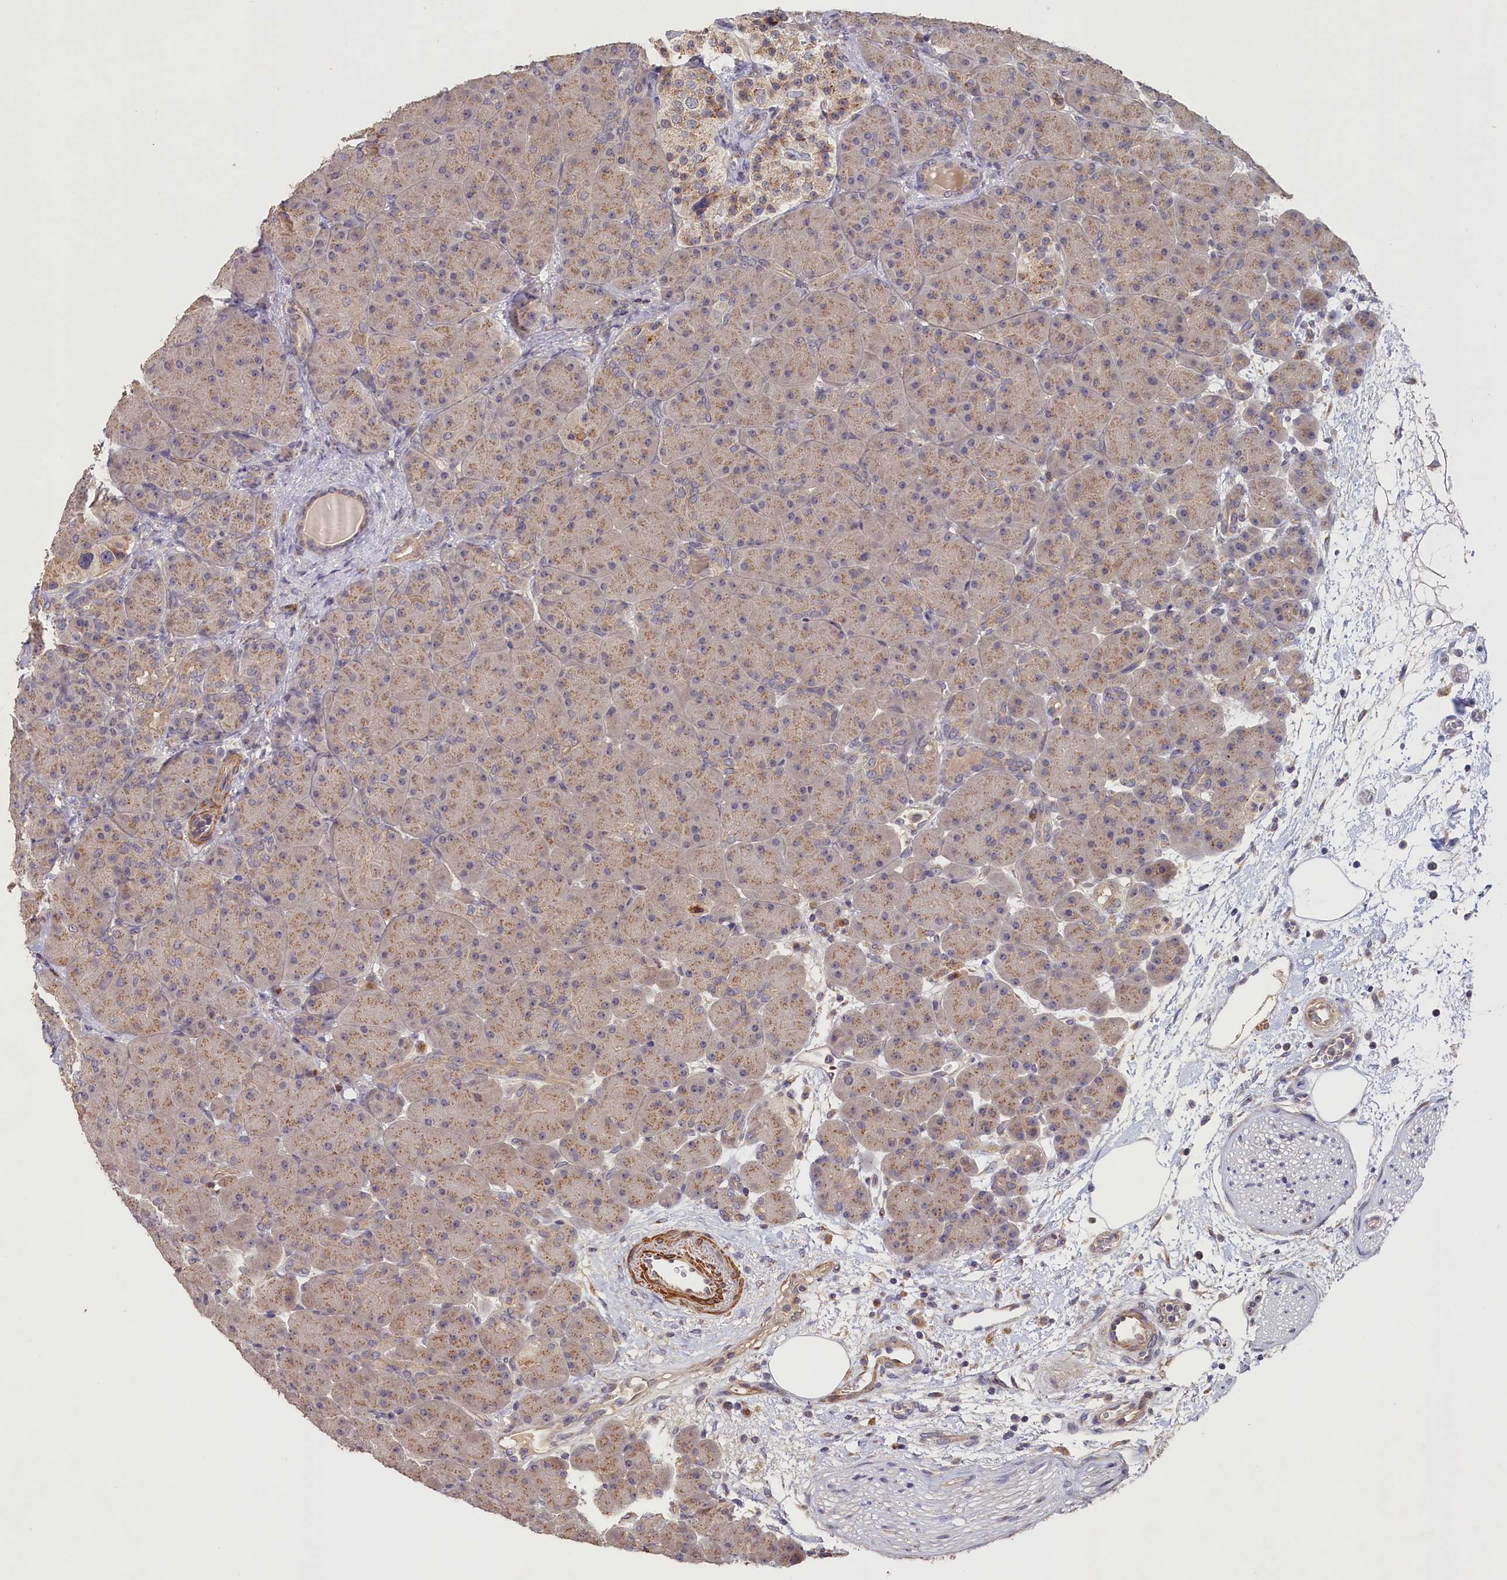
{"staining": {"intensity": "weak", "quantity": ">75%", "location": "cytoplasmic/membranous"}, "tissue": "pancreas", "cell_type": "Exocrine glandular cells", "image_type": "normal", "snomed": [{"axis": "morphology", "description": "Normal tissue, NOS"}, {"axis": "topography", "description": "Pancreas"}], "caption": "Pancreas stained with DAB (3,3'-diaminobenzidine) immunohistochemistry (IHC) reveals low levels of weak cytoplasmic/membranous expression in about >75% of exocrine glandular cells.", "gene": "TANGO6", "patient": {"sex": "male", "age": 66}}